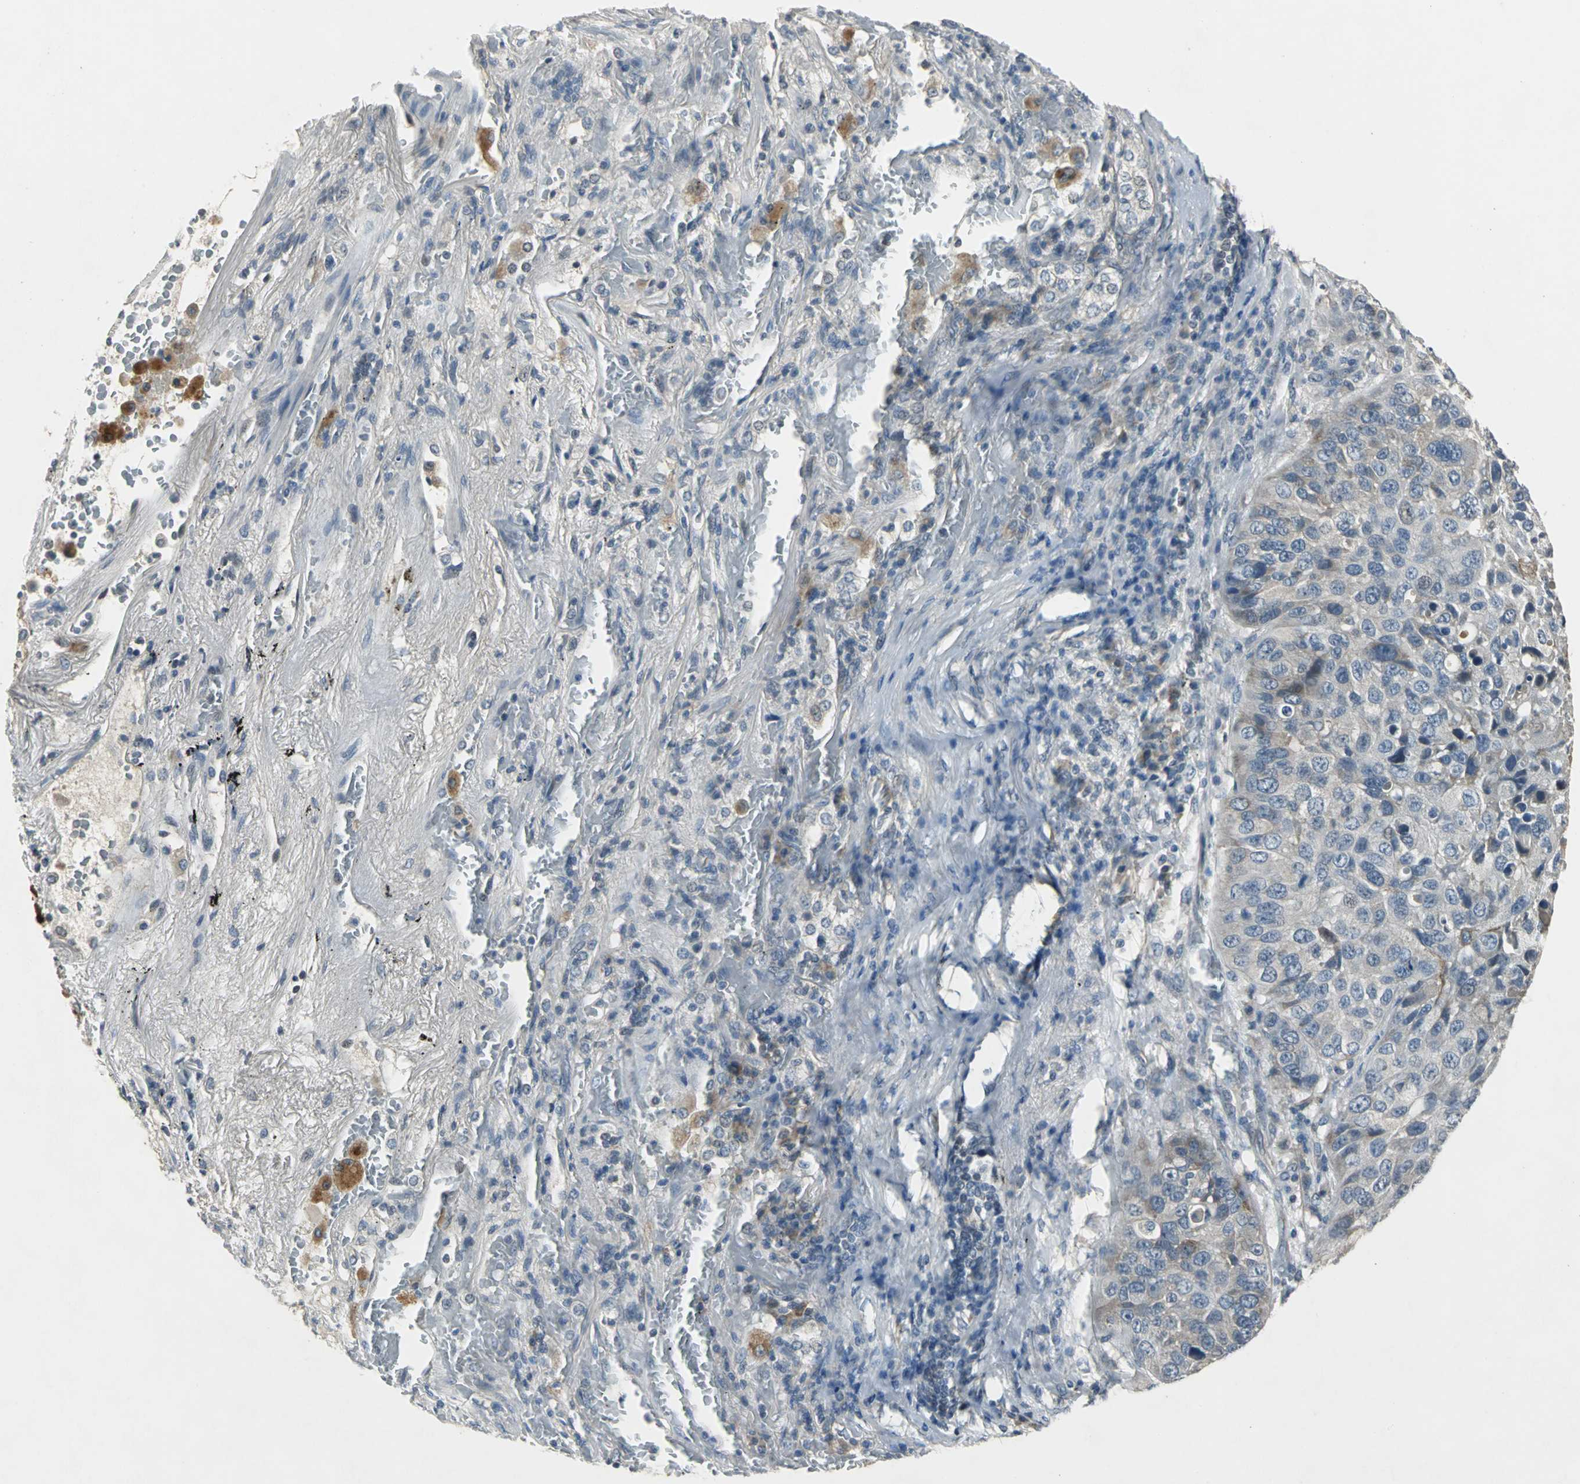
{"staining": {"intensity": "moderate", "quantity": "<25%", "location": "cytoplasmic/membranous"}, "tissue": "lung cancer", "cell_type": "Tumor cells", "image_type": "cancer", "snomed": [{"axis": "morphology", "description": "Squamous cell carcinoma, NOS"}, {"axis": "topography", "description": "Lung"}], "caption": "A brown stain labels moderate cytoplasmic/membranous staining of a protein in lung cancer (squamous cell carcinoma) tumor cells.", "gene": "JADE3", "patient": {"sex": "male", "age": 57}}